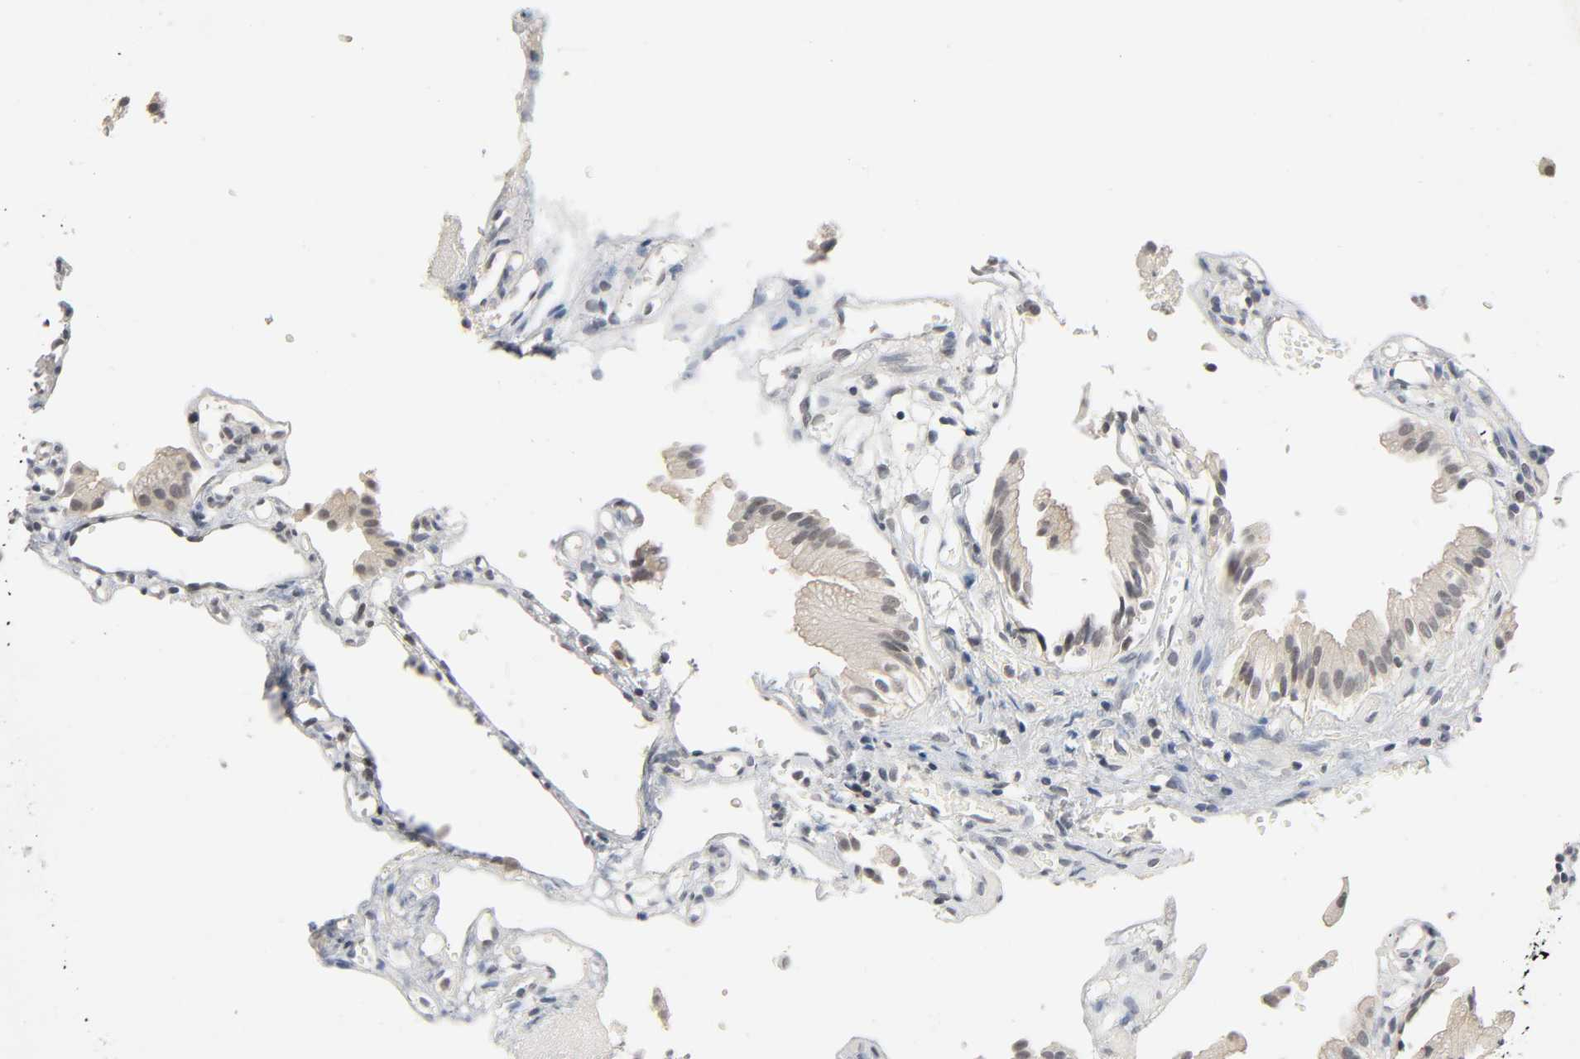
{"staining": {"intensity": "moderate", "quantity": ">75%", "location": "cytoplasmic/membranous,nuclear"}, "tissue": "gallbladder", "cell_type": "Glandular cells", "image_type": "normal", "snomed": [{"axis": "morphology", "description": "Normal tissue, NOS"}, {"axis": "topography", "description": "Gallbladder"}], "caption": "Immunohistochemical staining of benign gallbladder exhibits medium levels of moderate cytoplasmic/membranous,nuclear expression in about >75% of glandular cells.", "gene": "MAPKAPK5", "patient": {"sex": "male", "age": 65}}